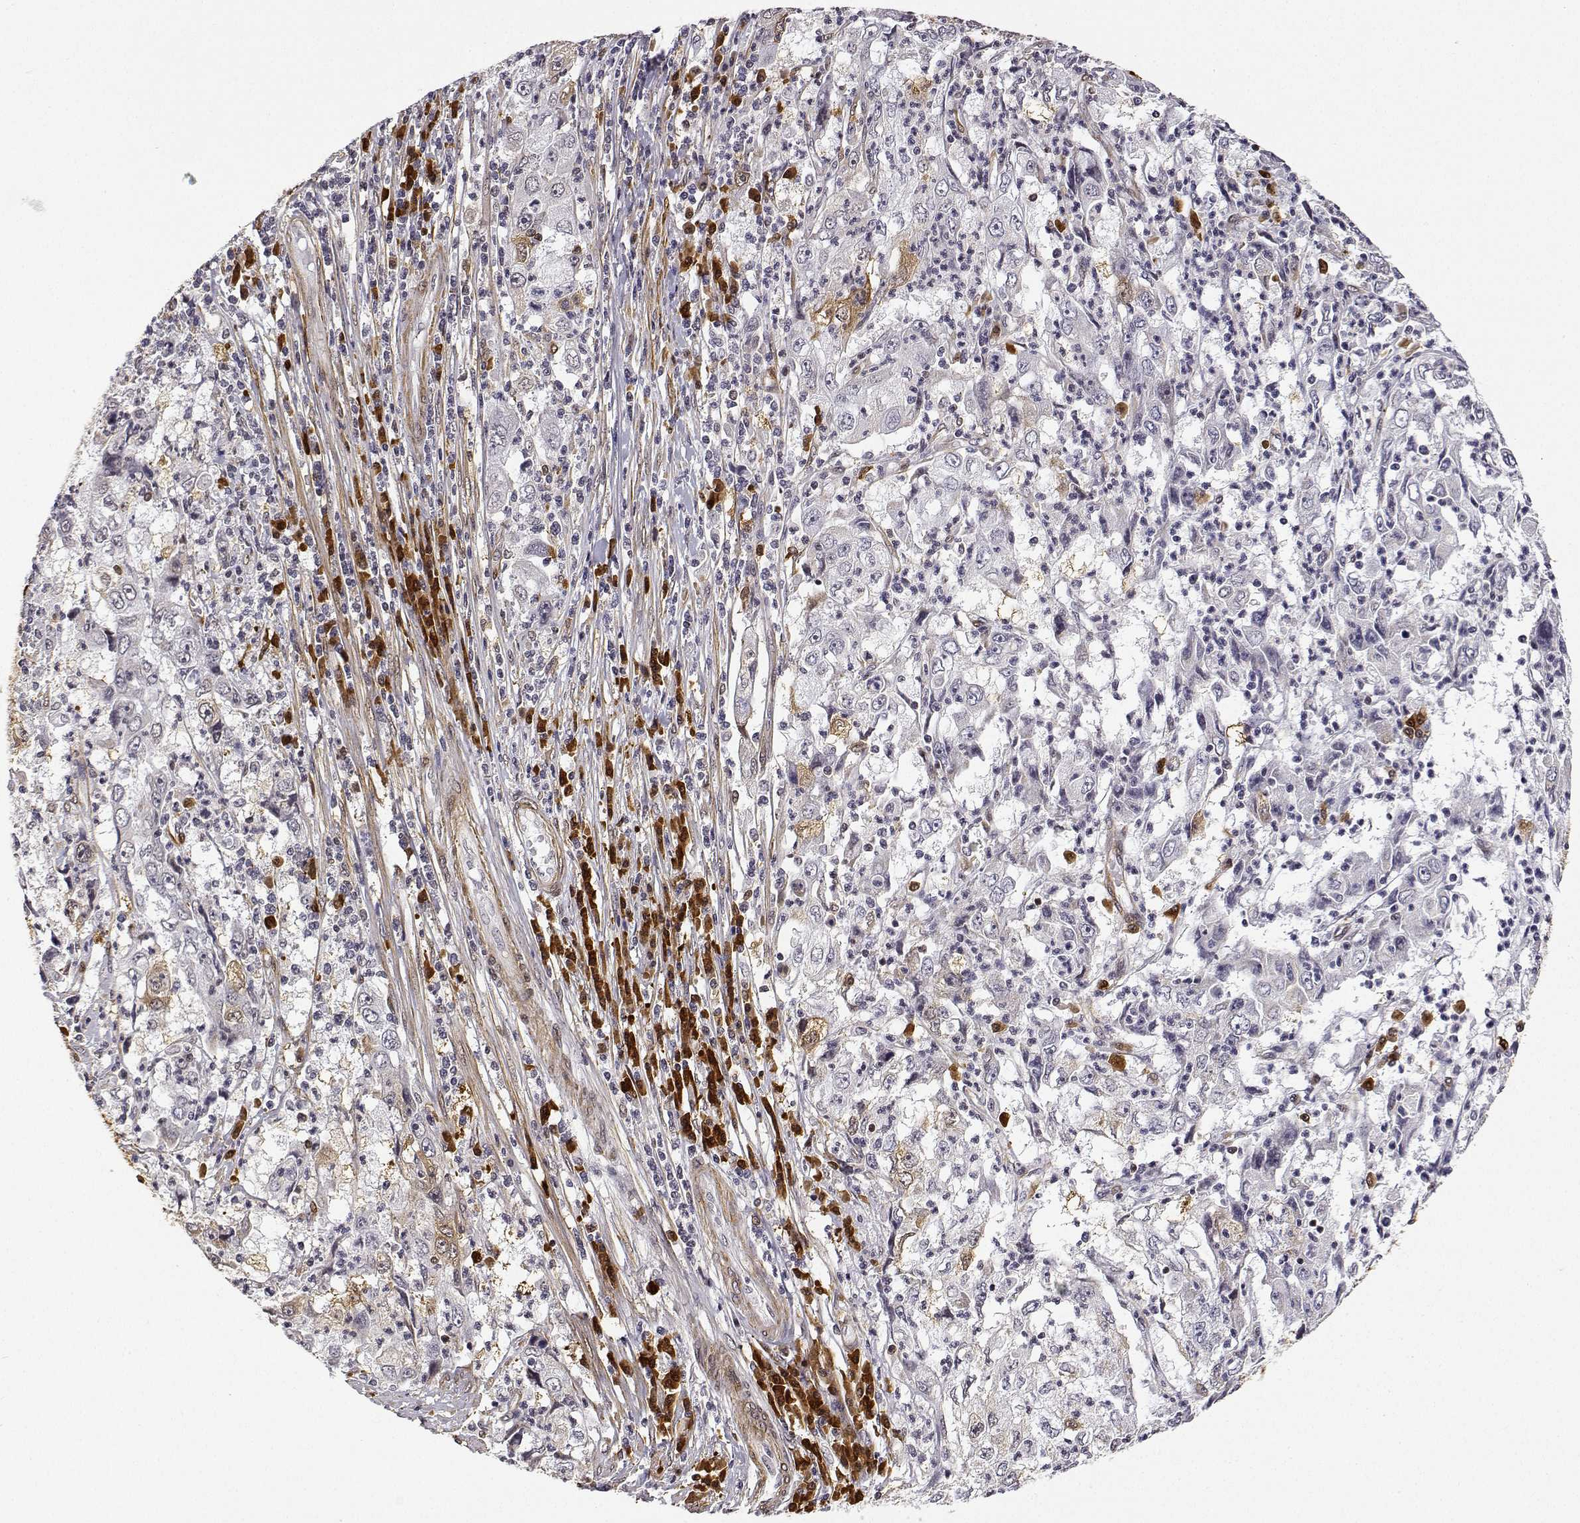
{"staining": {"intensity": "negative", "quantity": "none", "location": "none"}, "tissue": "cervical cancer", "cell_type": "Tumor cells", "image_type": "cancer", "snomed": [{"axis": "morphology", "description": "Squamous cell carcinoma, NOS"}, {"axis": "topography", "description": "Cervix"}], "caption": "The histopathology image shows no staining of tumor cells in cervical cancer (squamous cell carcinoma).", "gene": "PHGDH", "patient": {"sex": "female", "age": 36}}